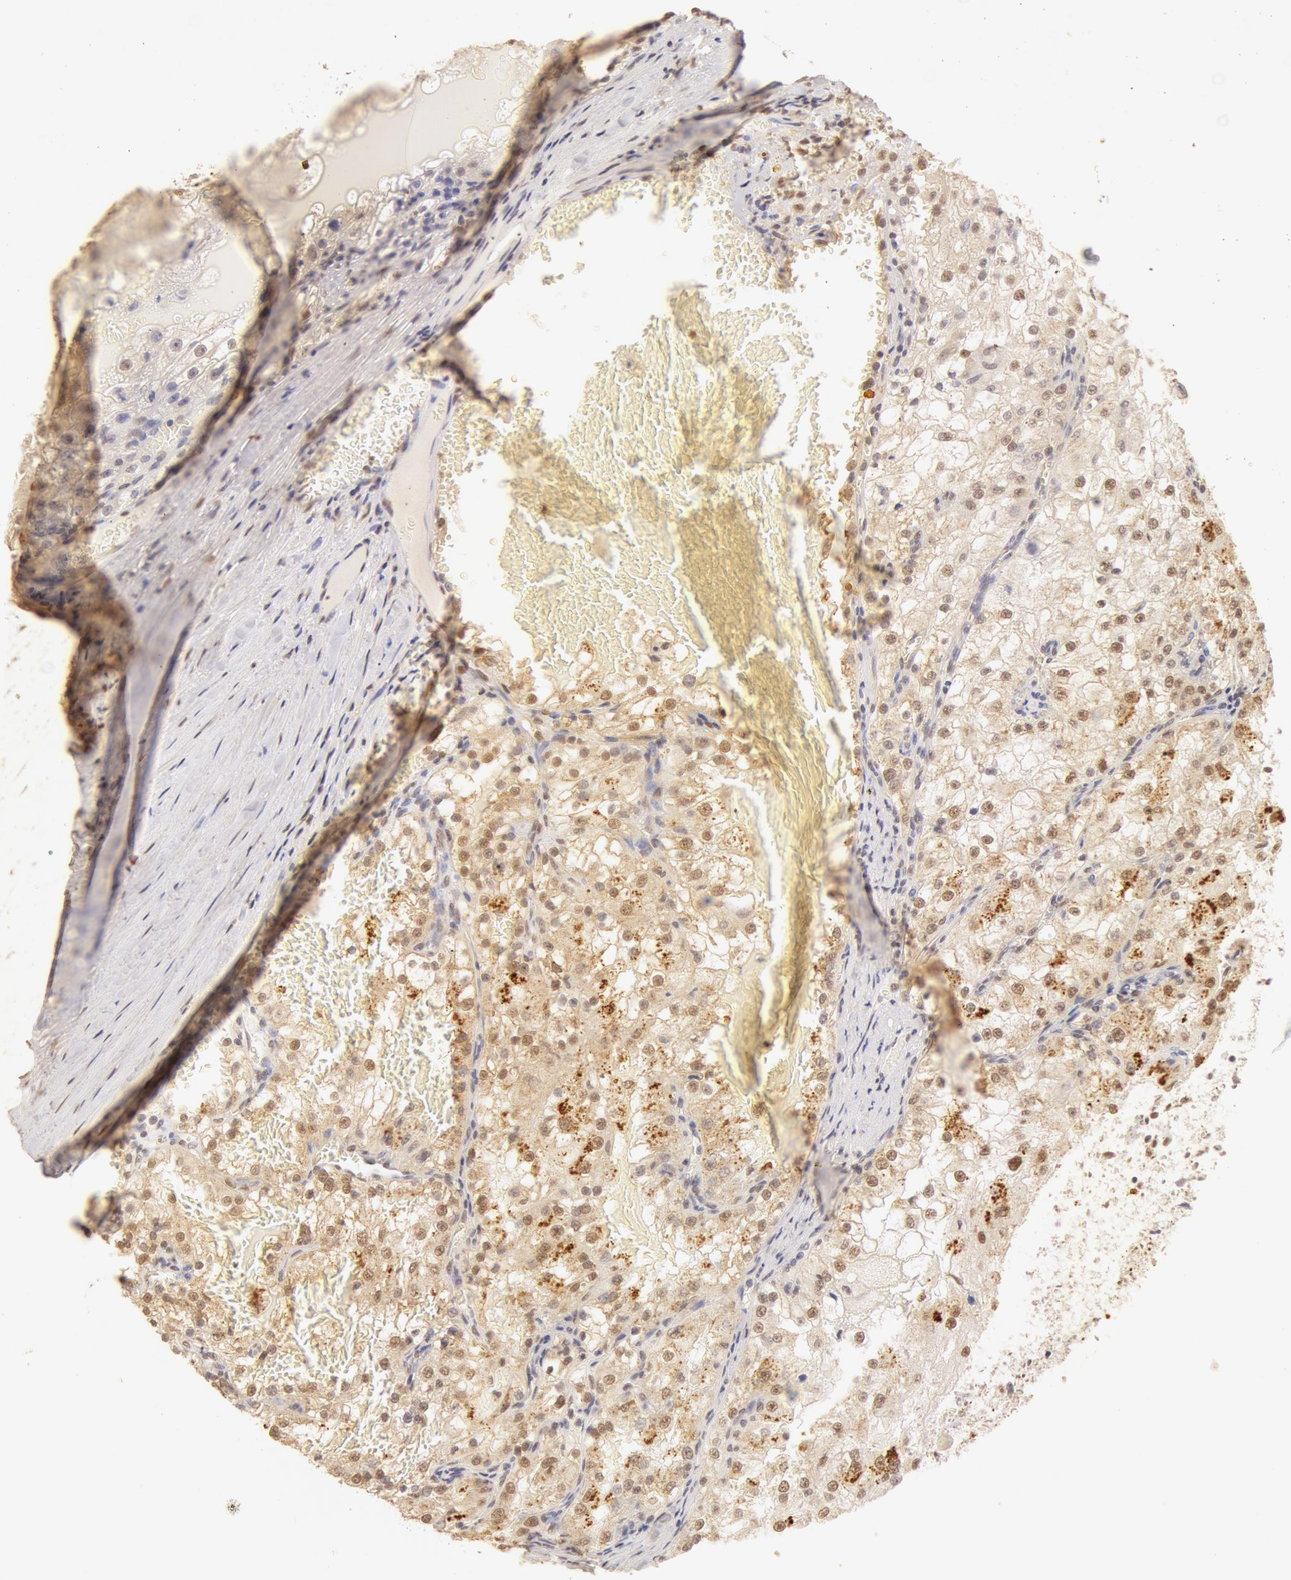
{"staining": {"intensity": "moderate", "quantity": ">75%", "location": "cytoplasmic/membranous,nuclear"}, "tissue": "renal cancer", "cell_type": "Tumor cells", "image_type": "cancer", "snomed": [{"axis": "morphology", "description": "Adenocarcinoma, NOS"}, {"axis": "topography", "description": "Kidney"}], "caption": "Protein staining by immunohistochemistry exhibits moderate cytoplasmic/membranous and nuclear expression in approximately >75% of tumor cells in renal adenocarcinoma.", "gene": "SNRNP70", "patient": {"sex": "female", "age": 74}}